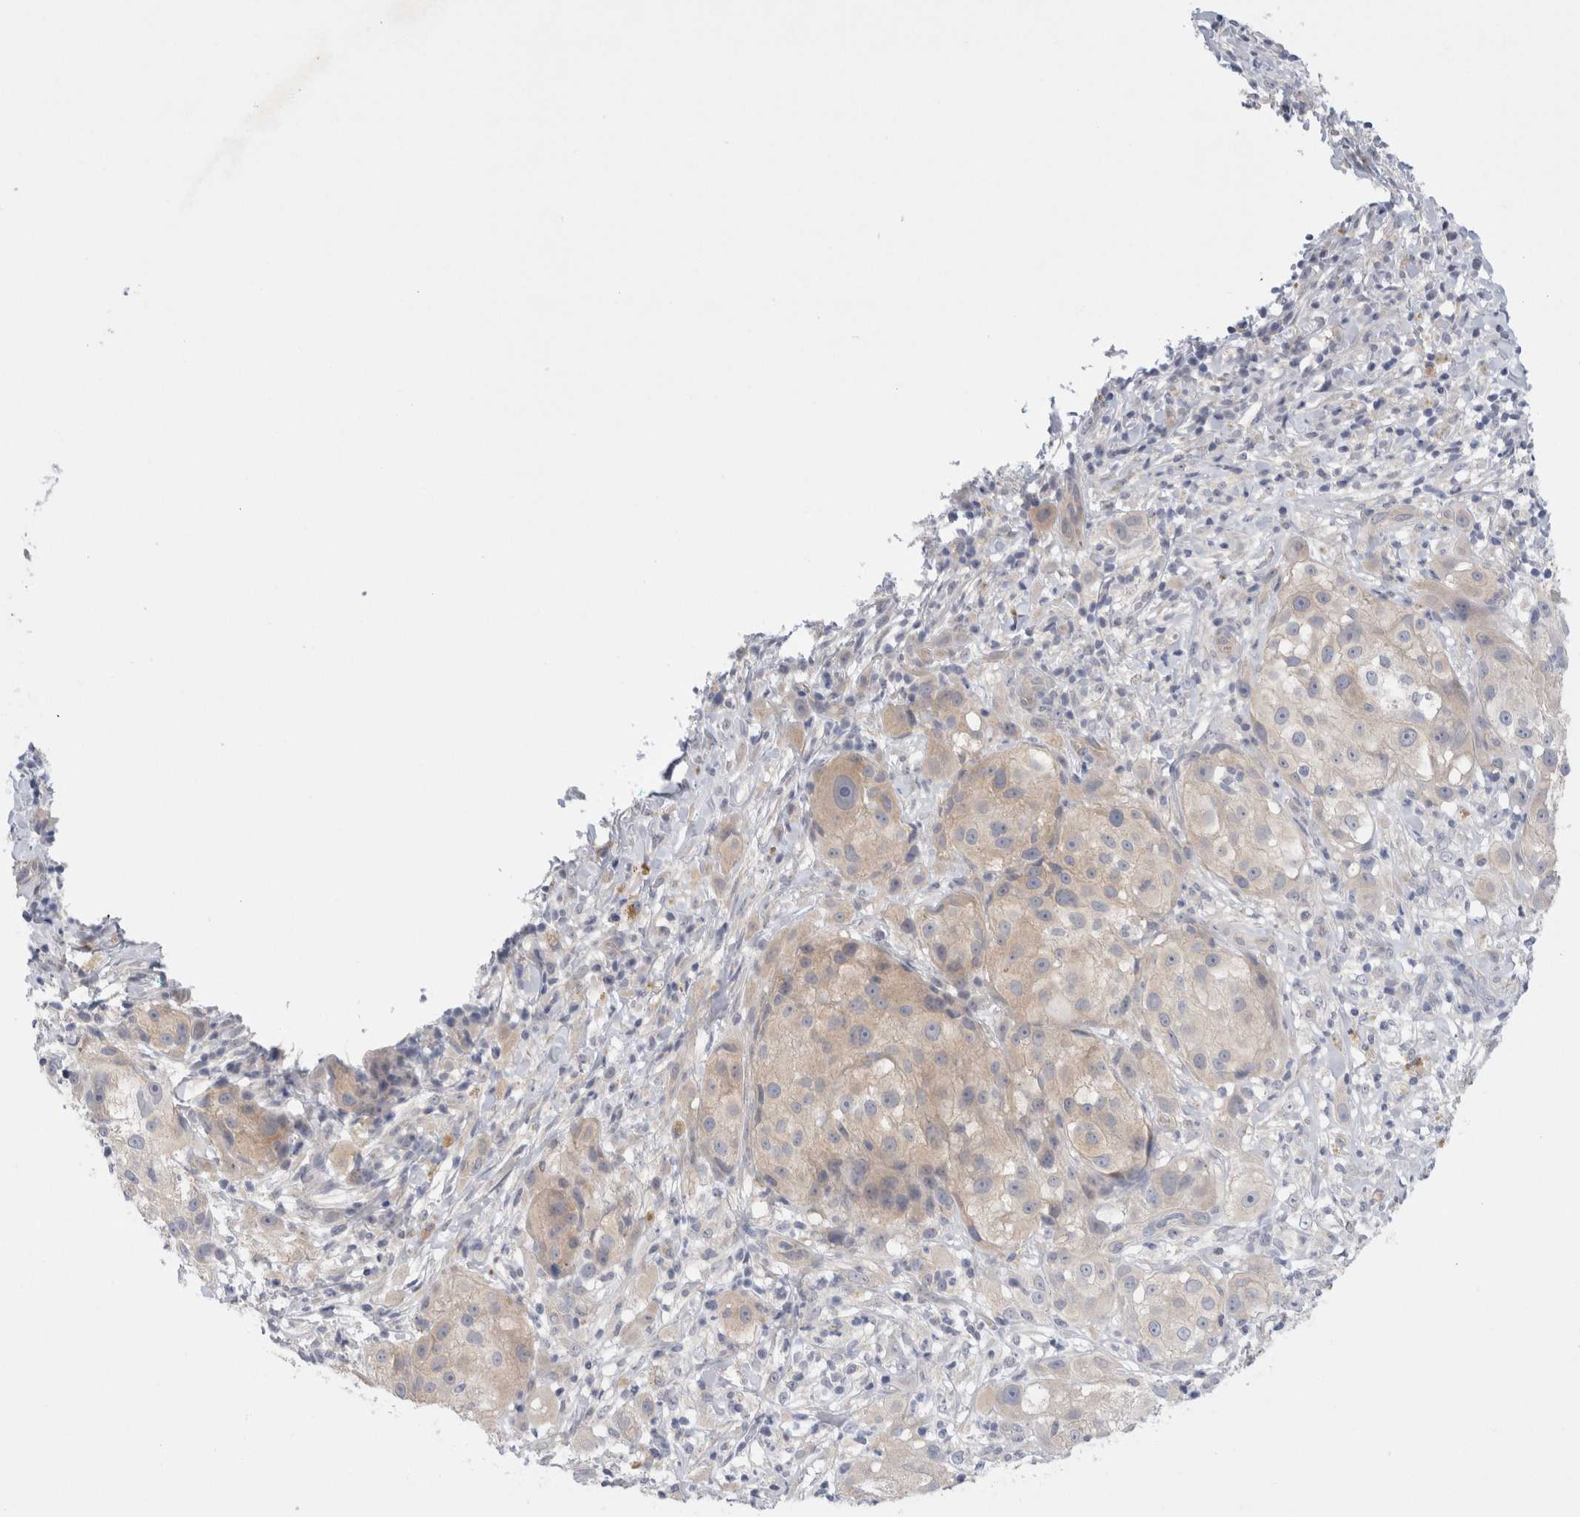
{"staining": {"intensity": "negative", "quantity": "none", "location": "none"}, "tissue": "melanoma", "cell_type": "Tumor cells", "image_type": "cancer", "snomed": [{"axis": "morphology", "description": "Necrosis, NOS"}, {"axis": "morphology", "description": "Malignant melanoma, NOS"}, {"axis": "topography", "description": "Skin"}], "caption": "Tumor cells are negative for protein expression in human malignant melanoma. (DAB immunohistochemistry (IHC), high magnification).", "gene": "WIPF2", "patient": {"sex": "female", "age": 87}}